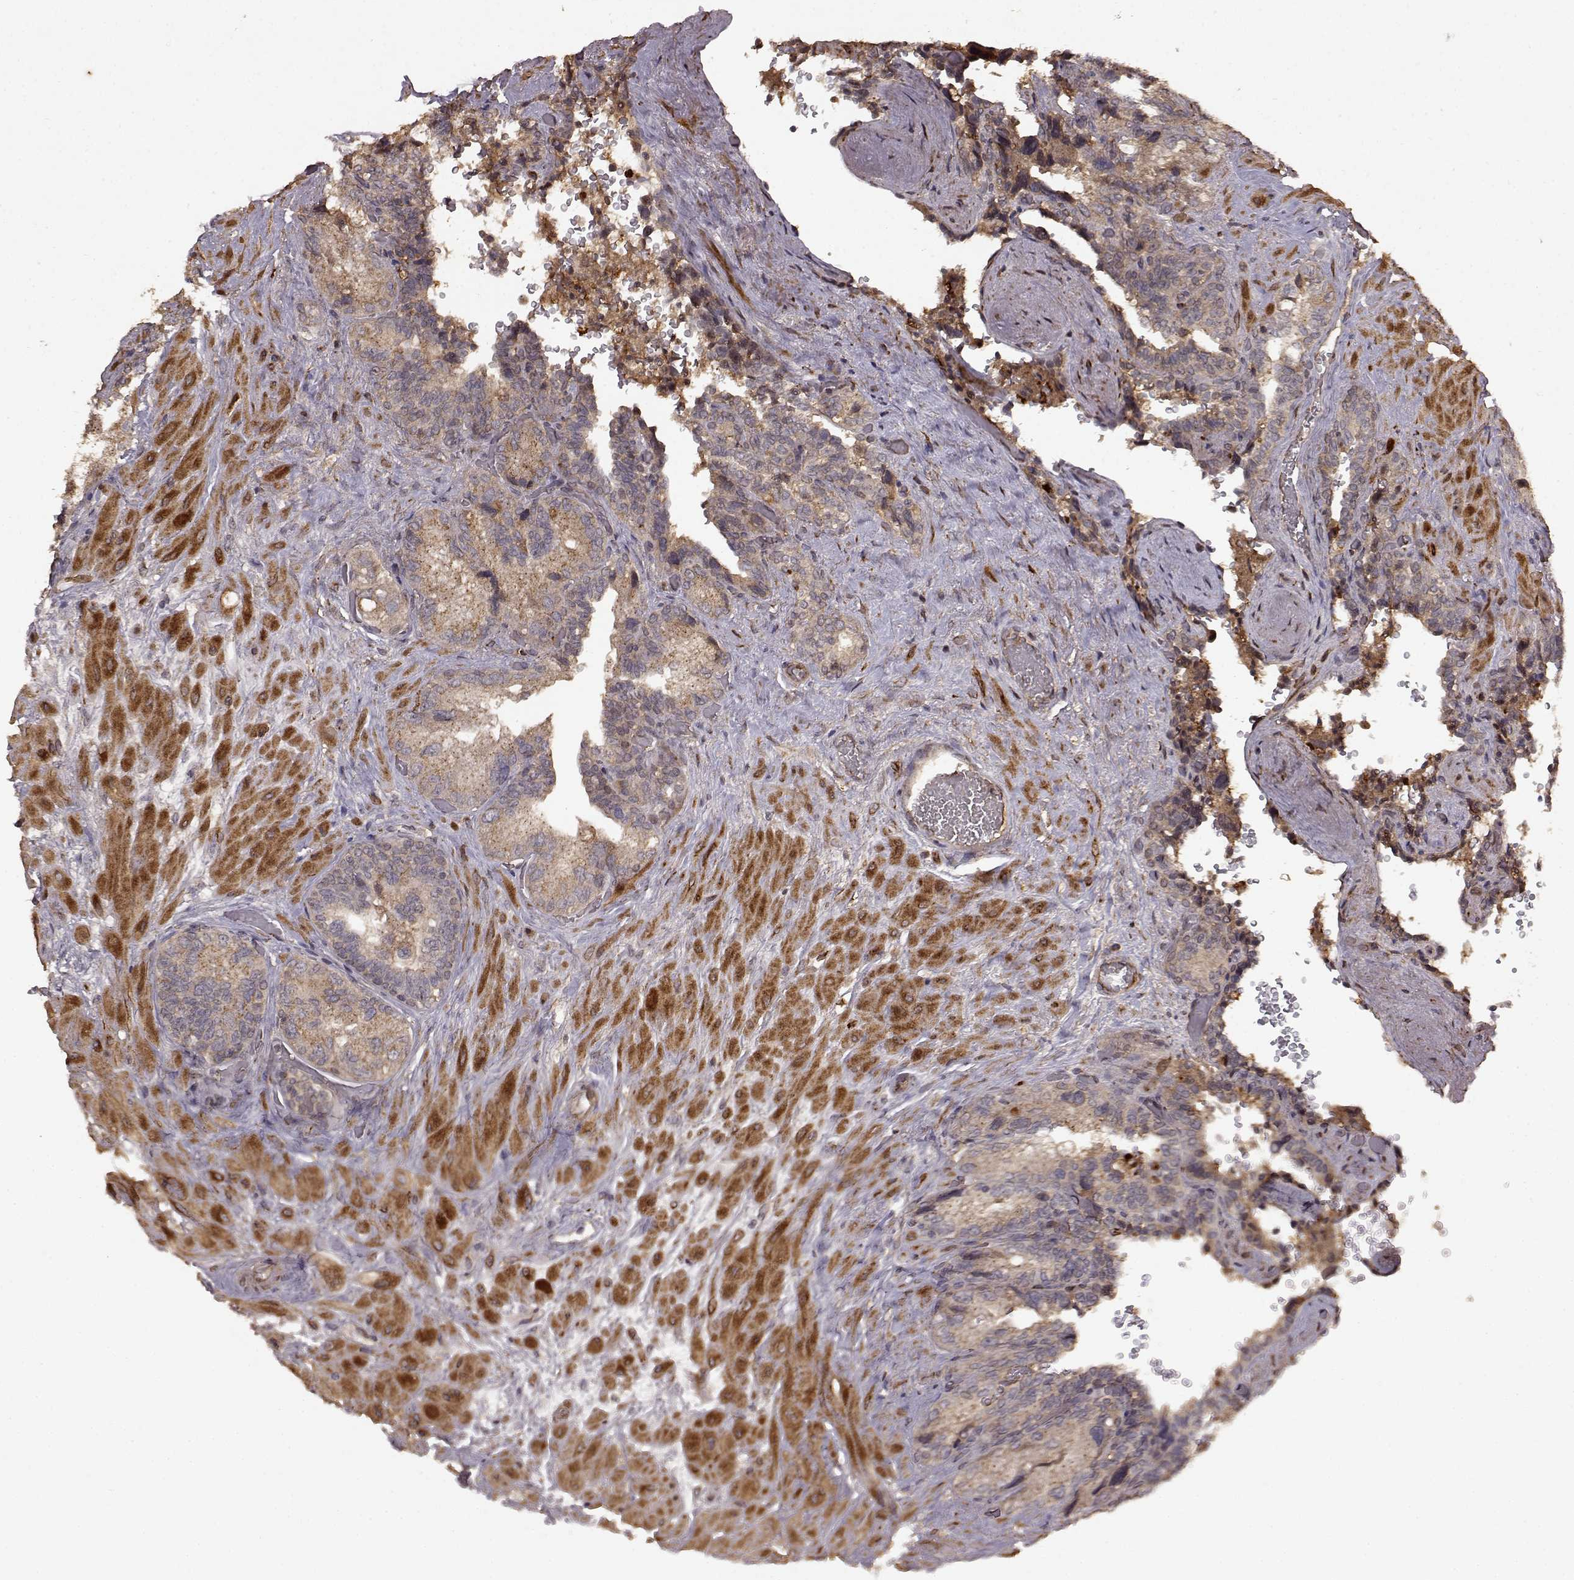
{"staining": {"intensity": "moderate", "quantity": "<25%", "location": "cytoplasmic/membranous"}, "tissue": "seminal vesicle", "cell_type": "Glandular cells", "image_type": "normal", "snomed": [{"axis": "morphology", "description": "Normal tissue, NOS"}, {"axis": "topography", "description": "Seminal veicle"}], "caption": "Protein expression analysis of normal seminal vesicle displays moderate cytoplasmic/membranous staining in approximately <25% of glandular cells.", "gene": "FSTL1", "patient": {"sex": "male", "age": 69}}